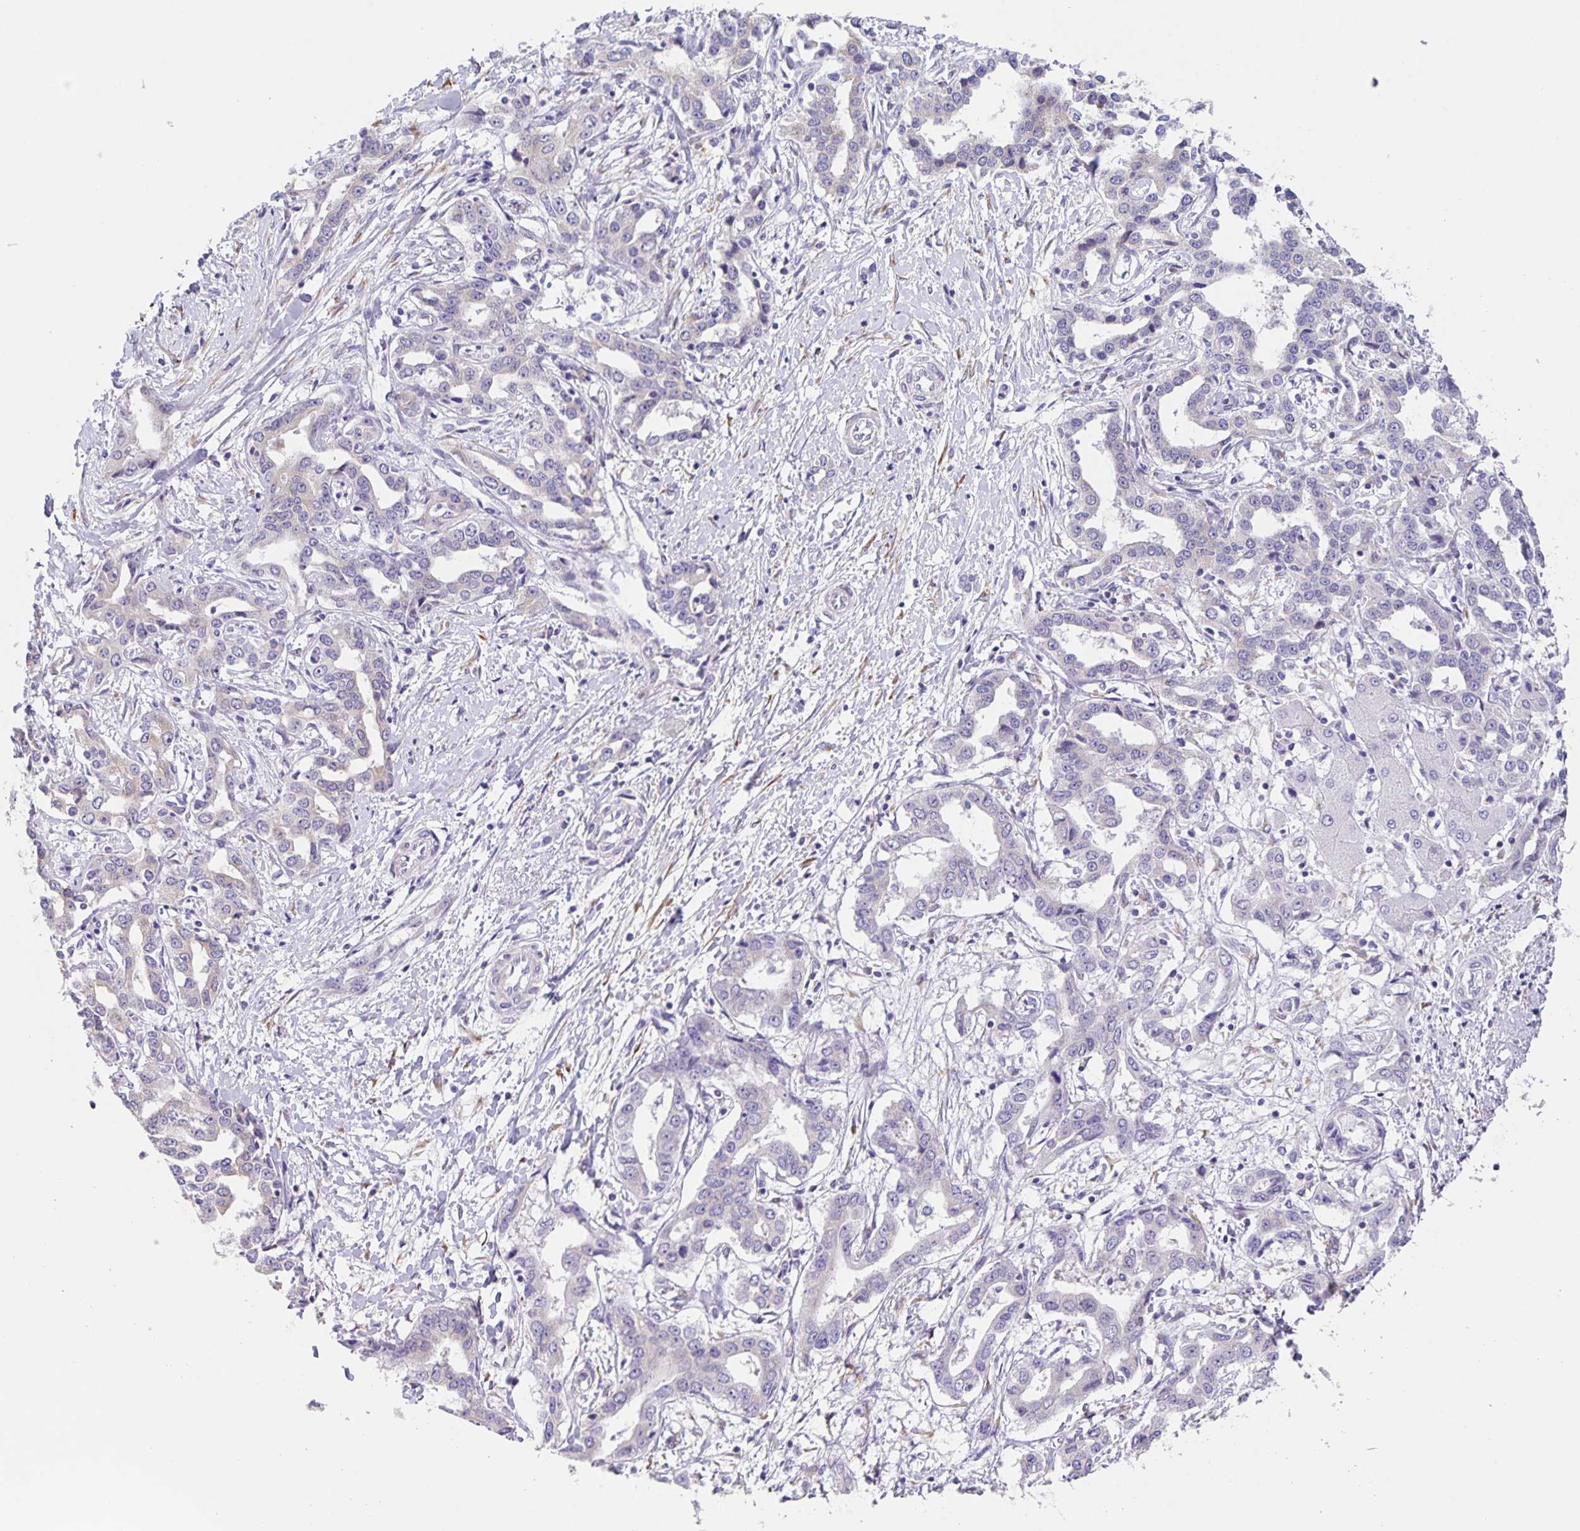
{"staining": {"intensity": "negative", "quantity": "none", "location": "none"}, "tissue": "liver cancer", "cell_type": "Tumor cells", "image_type": "cancer", "snomed": [{"axis": "morphology", "description": "Cholangiocarcinoma"}, {"axis": "topography", "description": "Liver"}], "caption": "DAB immunohistochemical staining of human liver cancer reveals no significant staining in tumor cells.", "gene": "PRR36", "patient": {"sex": "male", "age": 59}}